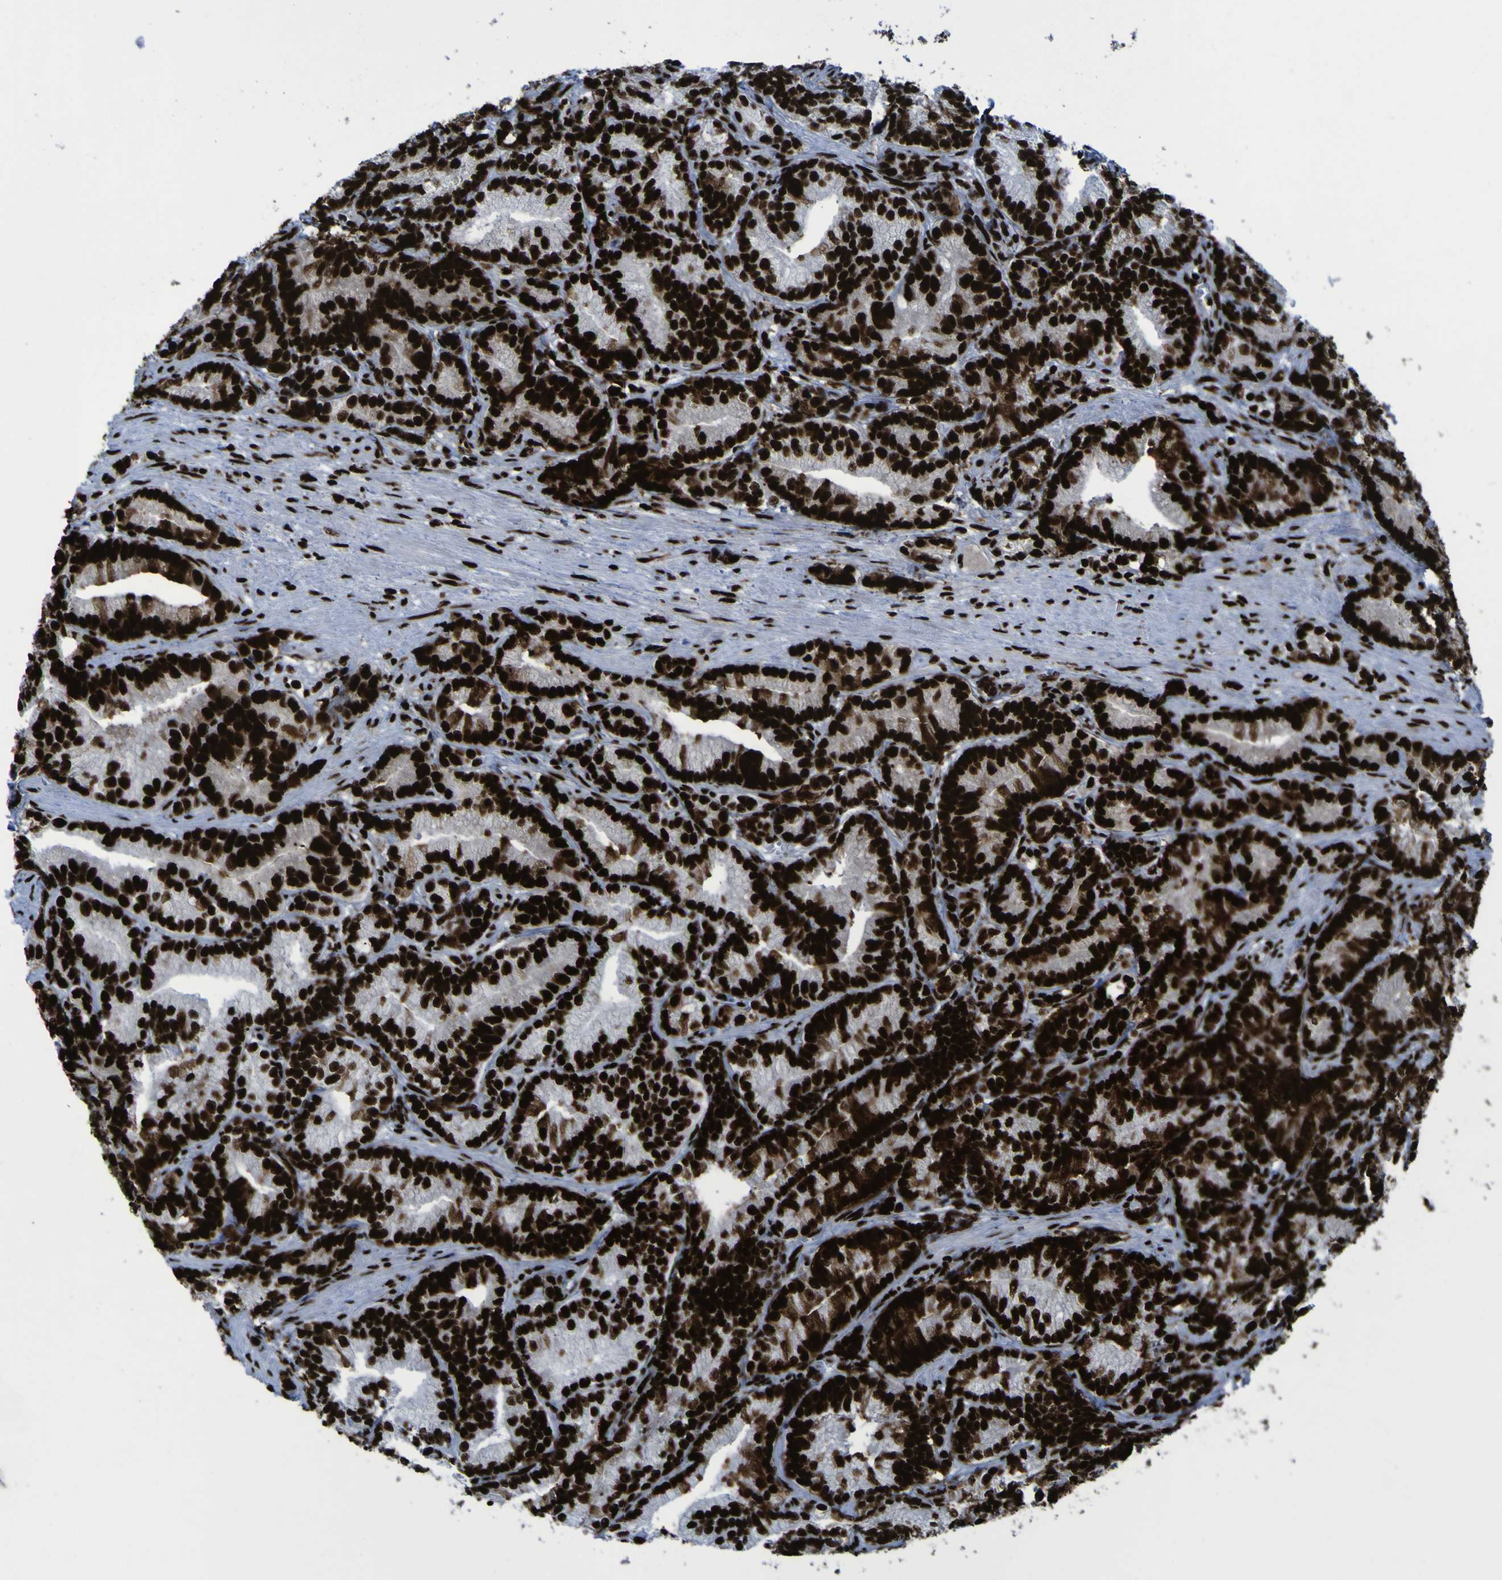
{"staining": {"intensity": "strong", "quantity": ">75%", "location": "nuclear"}, "tissue": "prostate cancer", "cell_type": "Tumor cells", "image_type": "cancer", "snomed": [{"axis": "morphology", "description": "Adenocarcinoma, Low grade"}, {"axis": "topography", "description": "Prostate"}], "caption": "DAB immunohistochemical staining of human prostate cancer shows strong nuclear protein expression in about >75% of tumor cells.", "gene": "NPM1", "patient": {"sex": "male", "age": 89}}